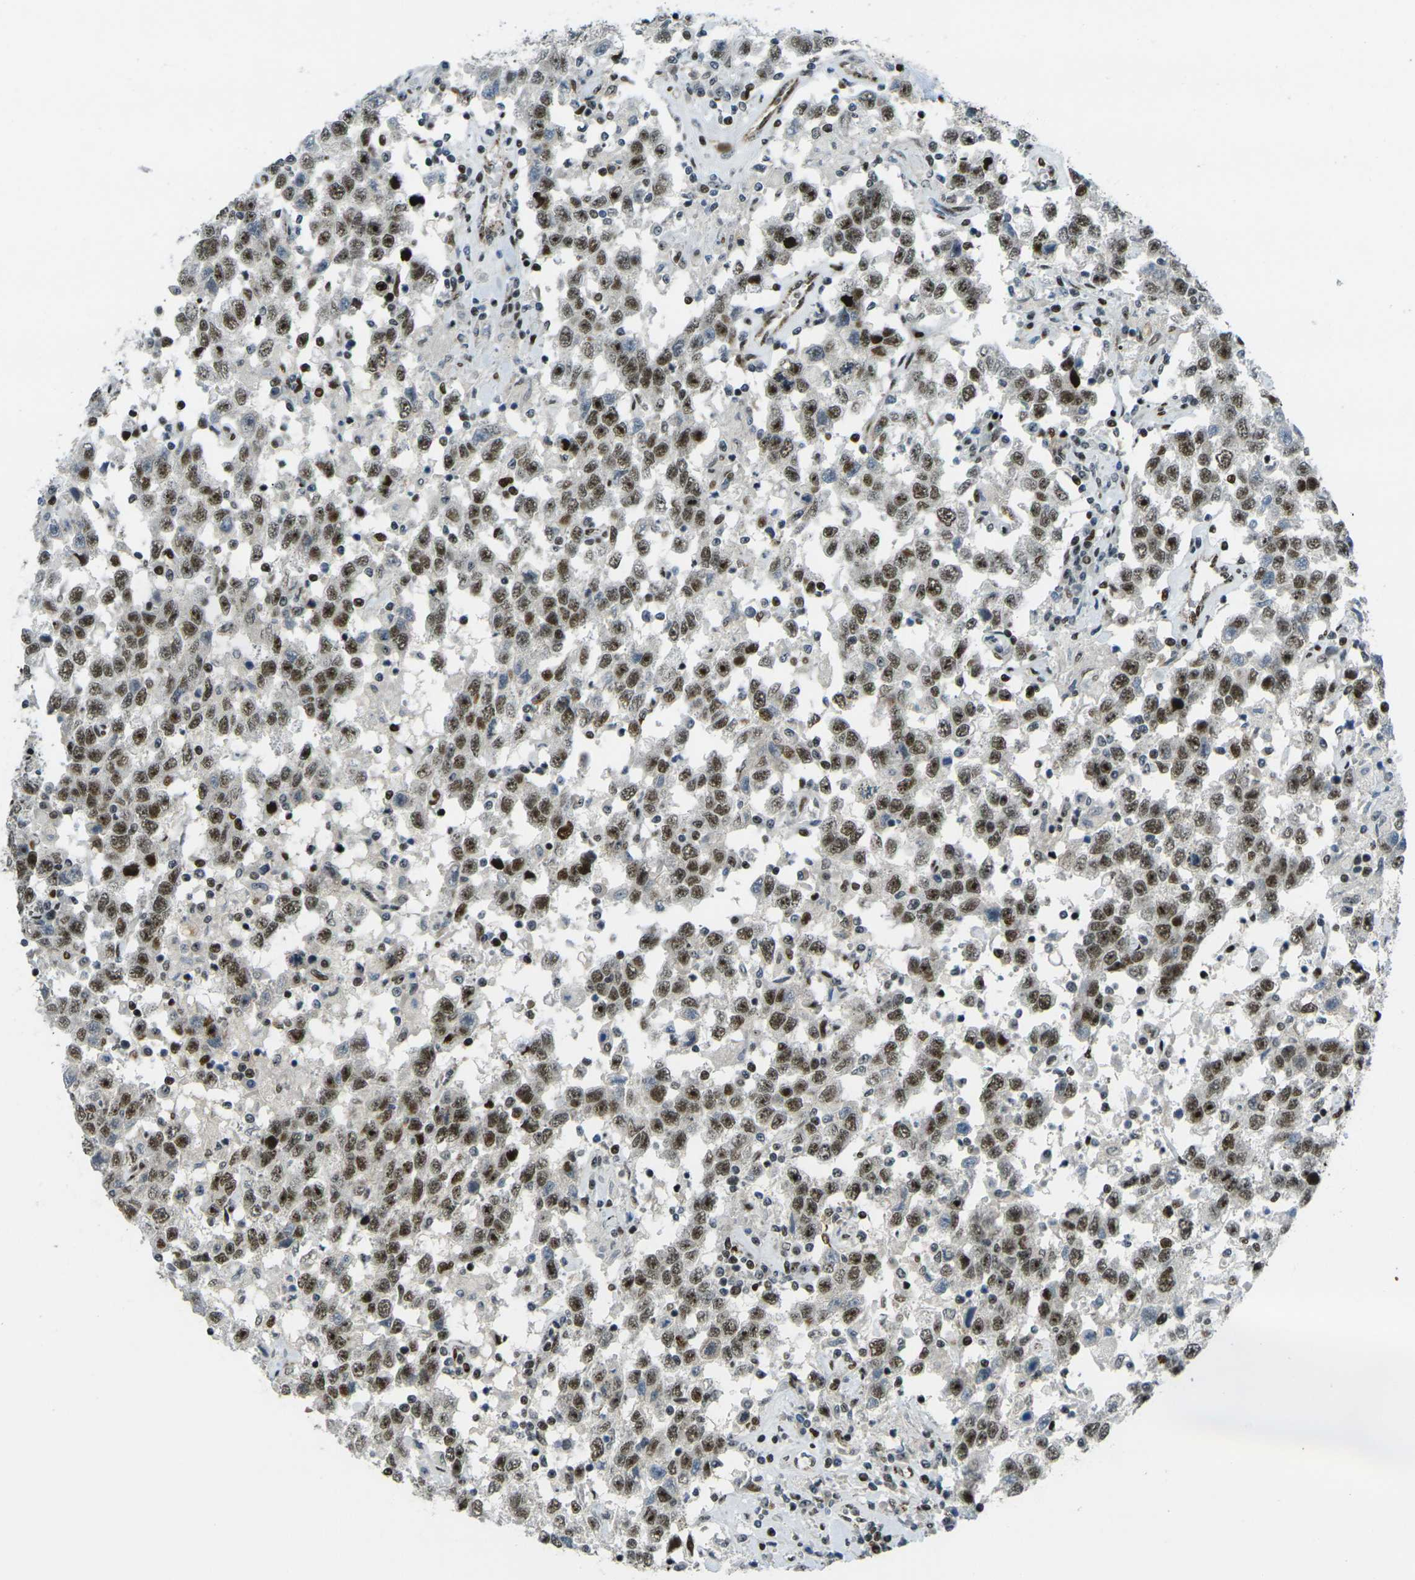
{"staining": {"intensity": "strong", "quantity": ">75%", "location": "cytoplasmic/membranous,nuclear"}, "tissue": "testis cancer", "cell_type": "Tumor cells", "image_type": "cancer", "snomed": [{"axis": "morphology", "description": "Seminoma, NOS"}, {"axis": "topography", "description": "Testis"}], "caption": "Brown immunohistochemical staining in human seminoma (testis) reveals strong cytoplasmic/membranous and nuclear positivity in approximately >75% of tumor cells.", "gene": "UBE2C", "patient": {"sex": "male", "age": 41}}